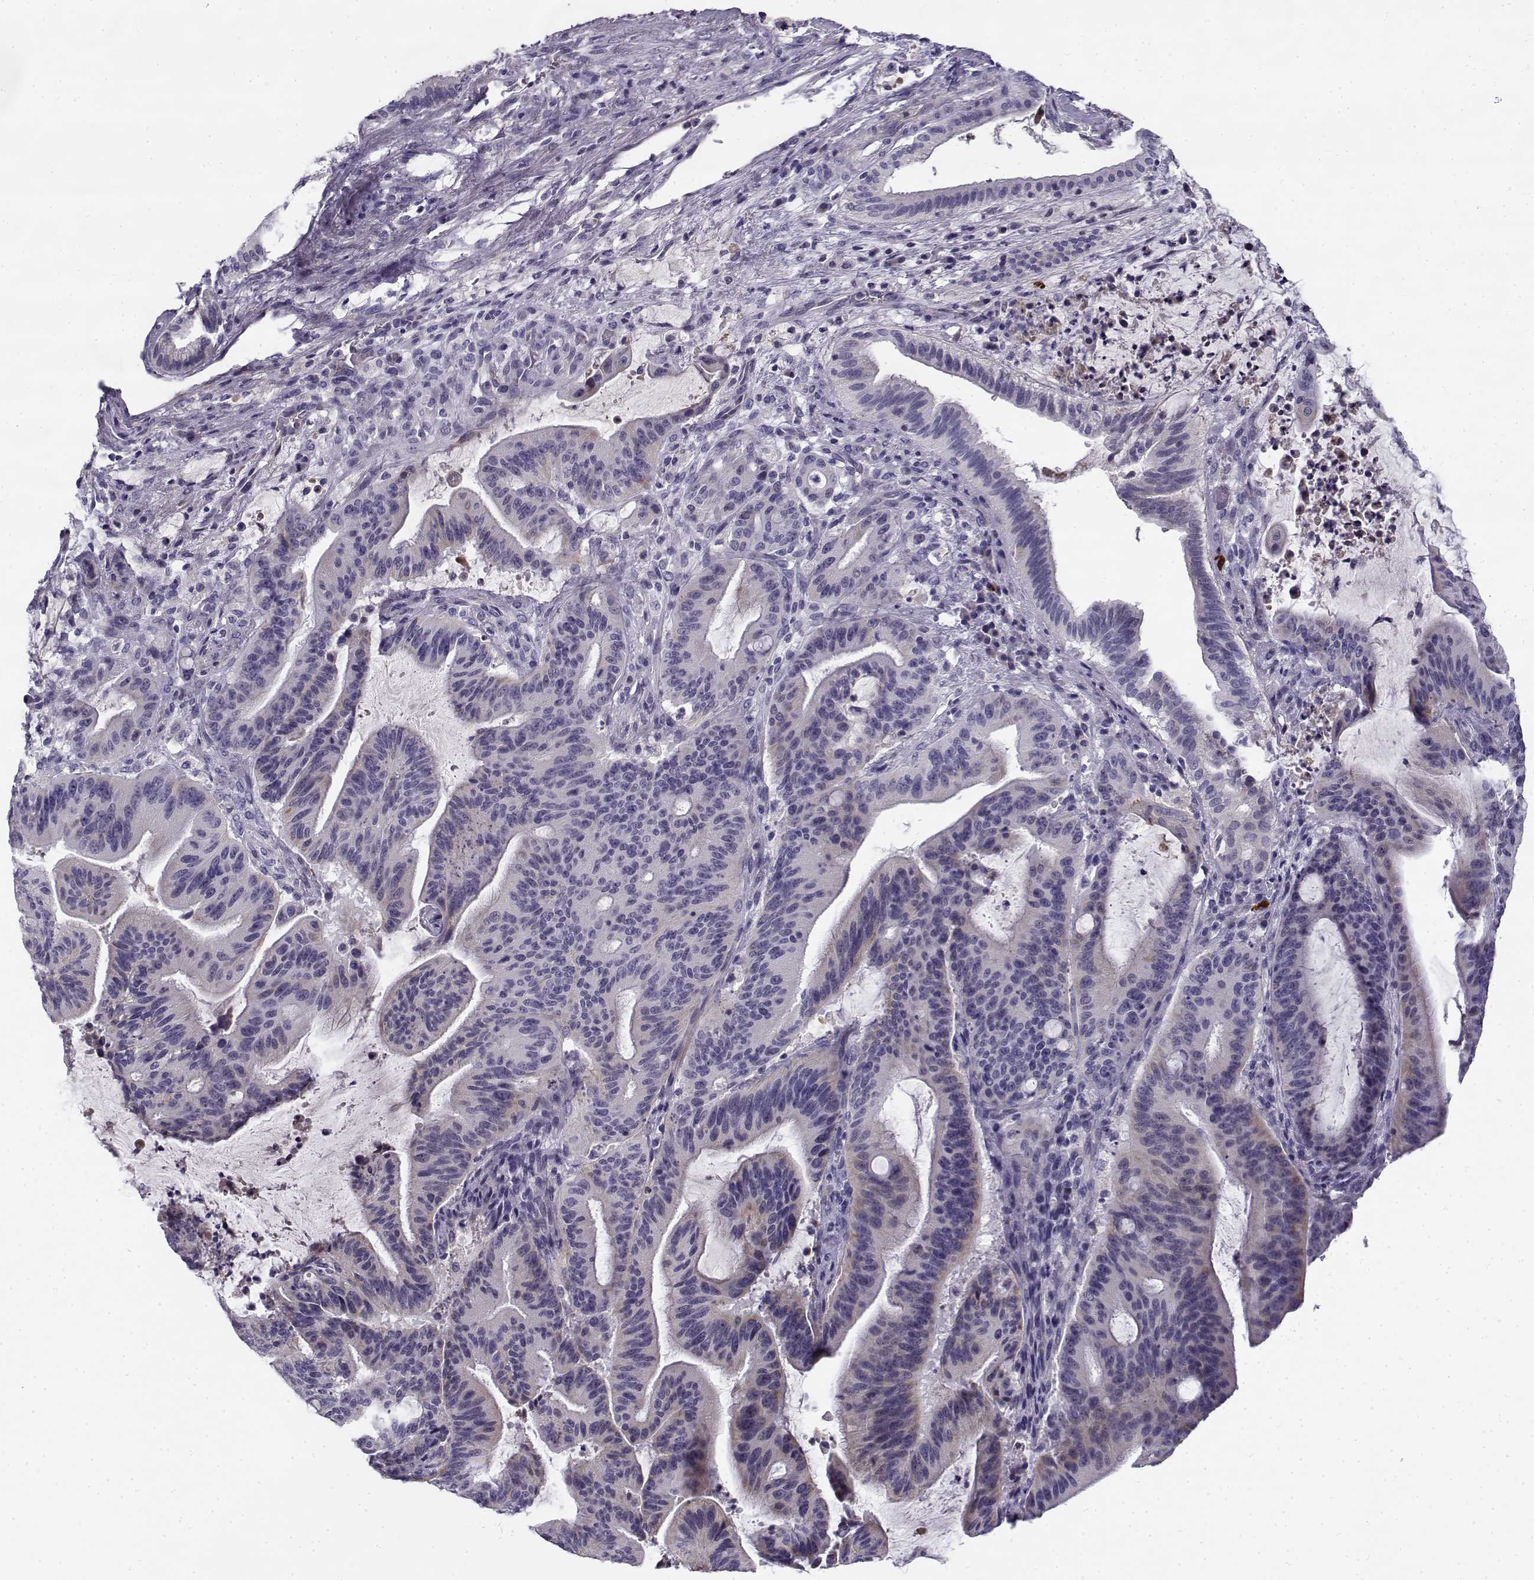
{"staining": {"intensity": "negative", "quantity": "none", "location": "none"}, "tissue": "liver cancer", "cell_type": "Tumor cells", "image_type": "cancer", "snomed": [{"axis": "morphology", "description": "Cholangiocarcinoma"}, {"axis": "topography", "description": "Liver"}], "caption": "An image of liver cancer stained for a protein shows no brown staining in tumor cells.", "gene": "CREB3L3", "patient": {"sex": "female", "age": 73}}